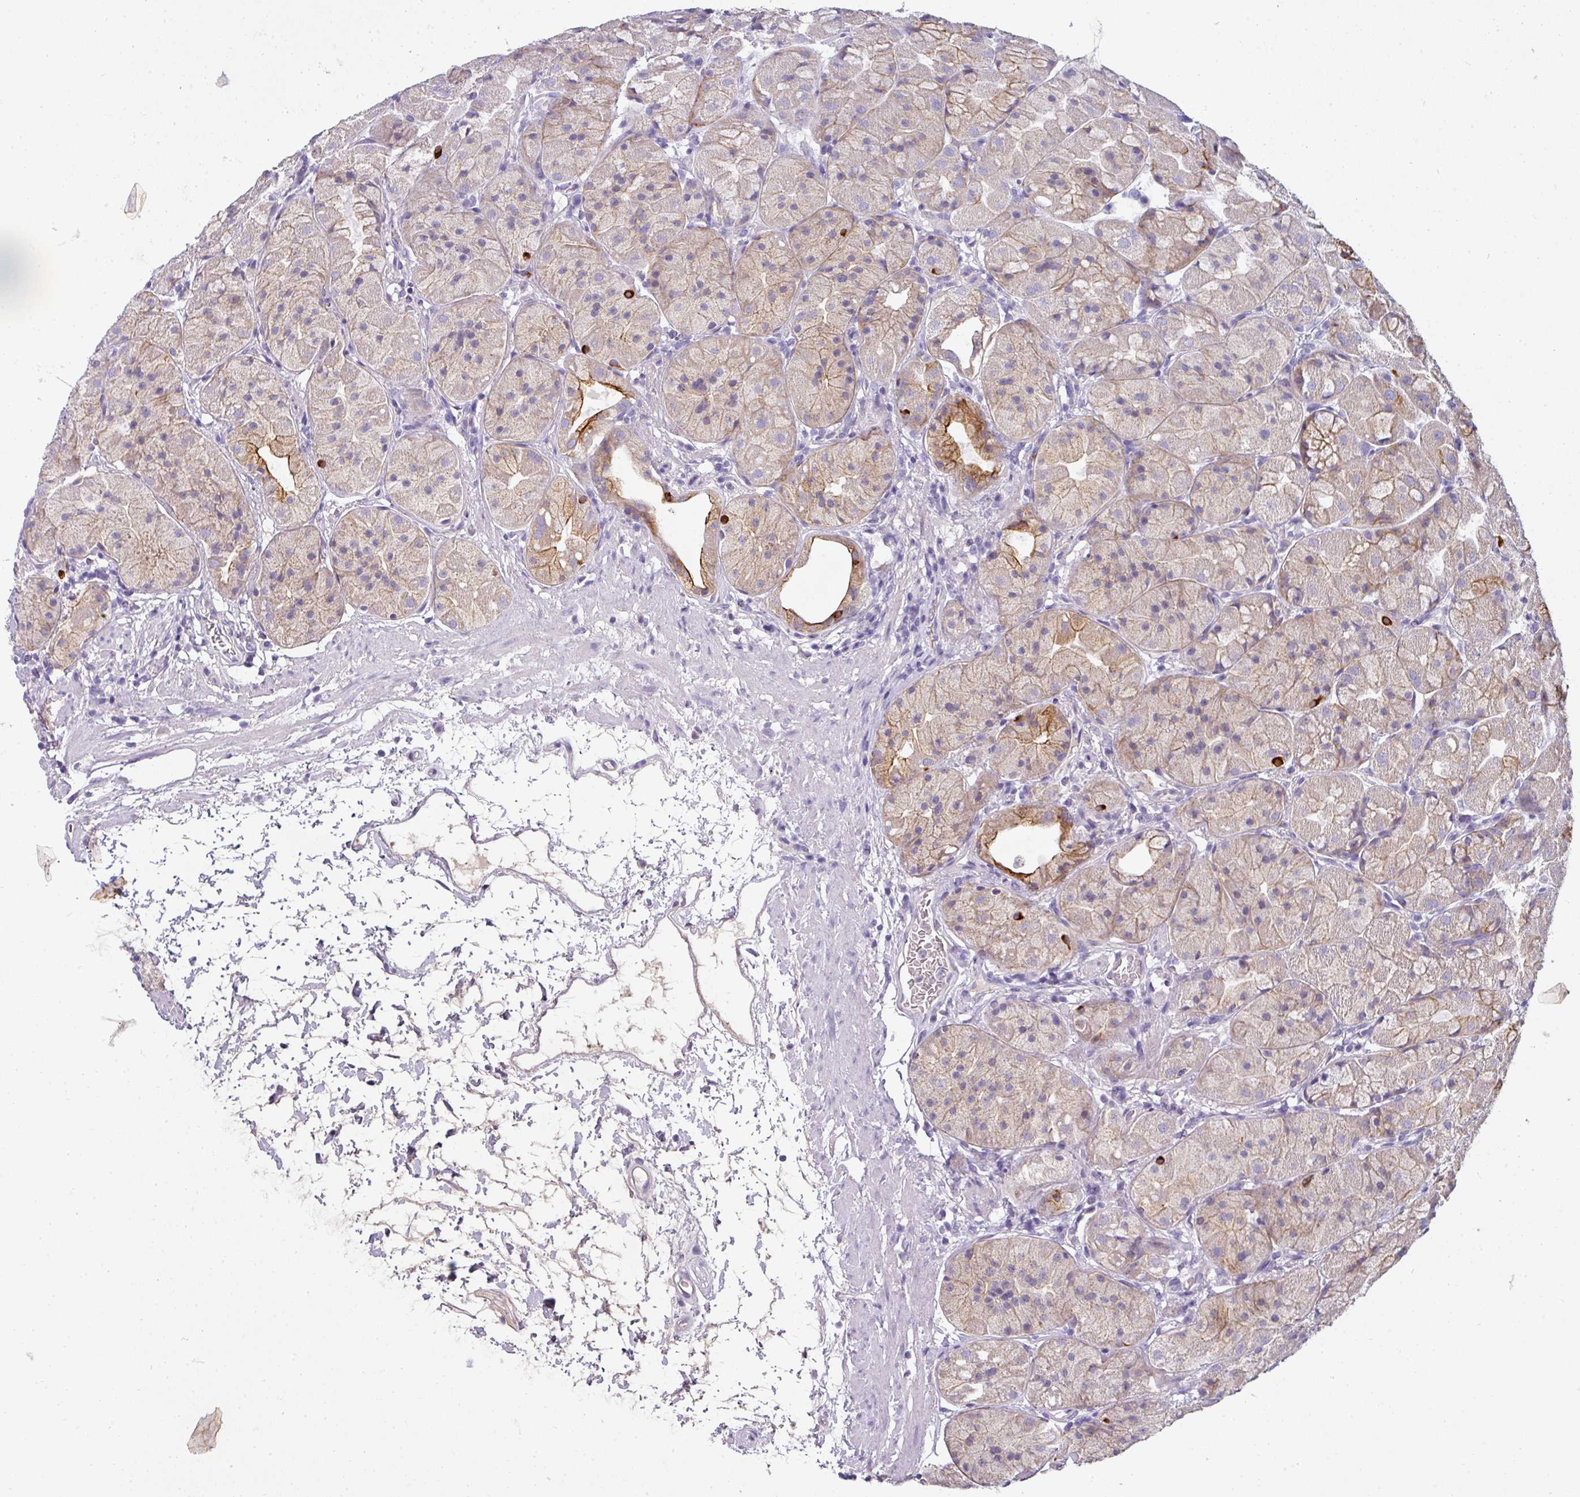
{"staining": {"intensity": "strong", "quantity": "<25%", "location": "cytoplasmic/membranous"}, "tissue": "stomach", "cell_type": "Glandular cells", "image_type": "normal", "snomed": [{"axis": "morphology", "description": "Normal tissue, NOS"}, {"axis": "topography", "description": "Stomach"}], "caption": "Immunohistochemistry histopathology image of unremarkable stomach: human stomach stained using IHC exhibits medium levels of strong protein expression localized specifically in the cytoplasmic/membranous of glandular cells, appearing as a cytoplasmic/membranous brown color.", "gene": "ASXL3", "patient": {"sex": "male", "age": 57}}